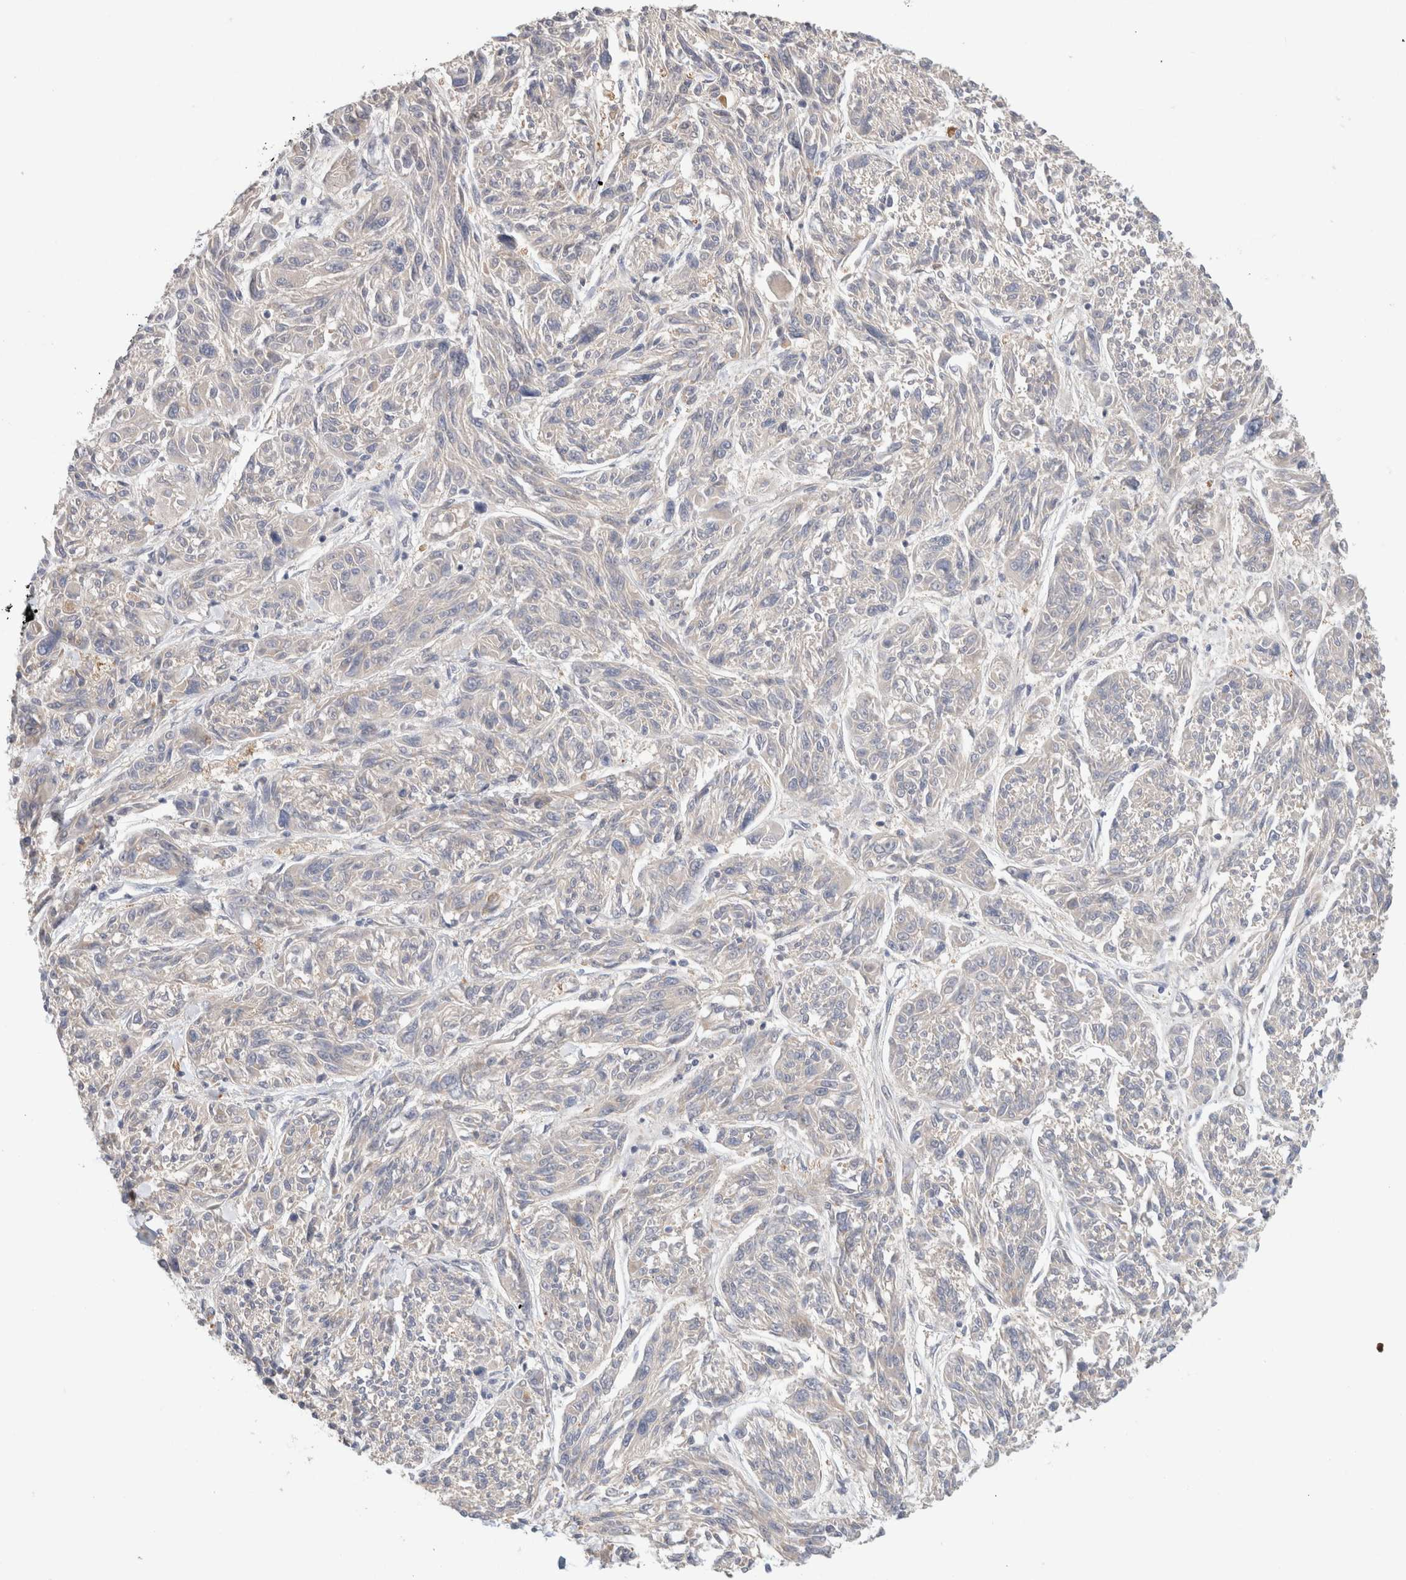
{"staining": {"intensity": "negative", "quantity": "none", "location": "none"}, "tissue": "melanoma", "cell_type": "Tumor cells", "image_type": "cancer", "snomed": [{"axis": "morphology", "description": "Malignant melanoma, NOS"}, {"axis": "topography", "description": "Skin"}], "caption": "An image of human malignant melanoma is negative for staining in tumor cells.", "gene": "MPP2", "patient": {"sex": "male", "age": 53}}